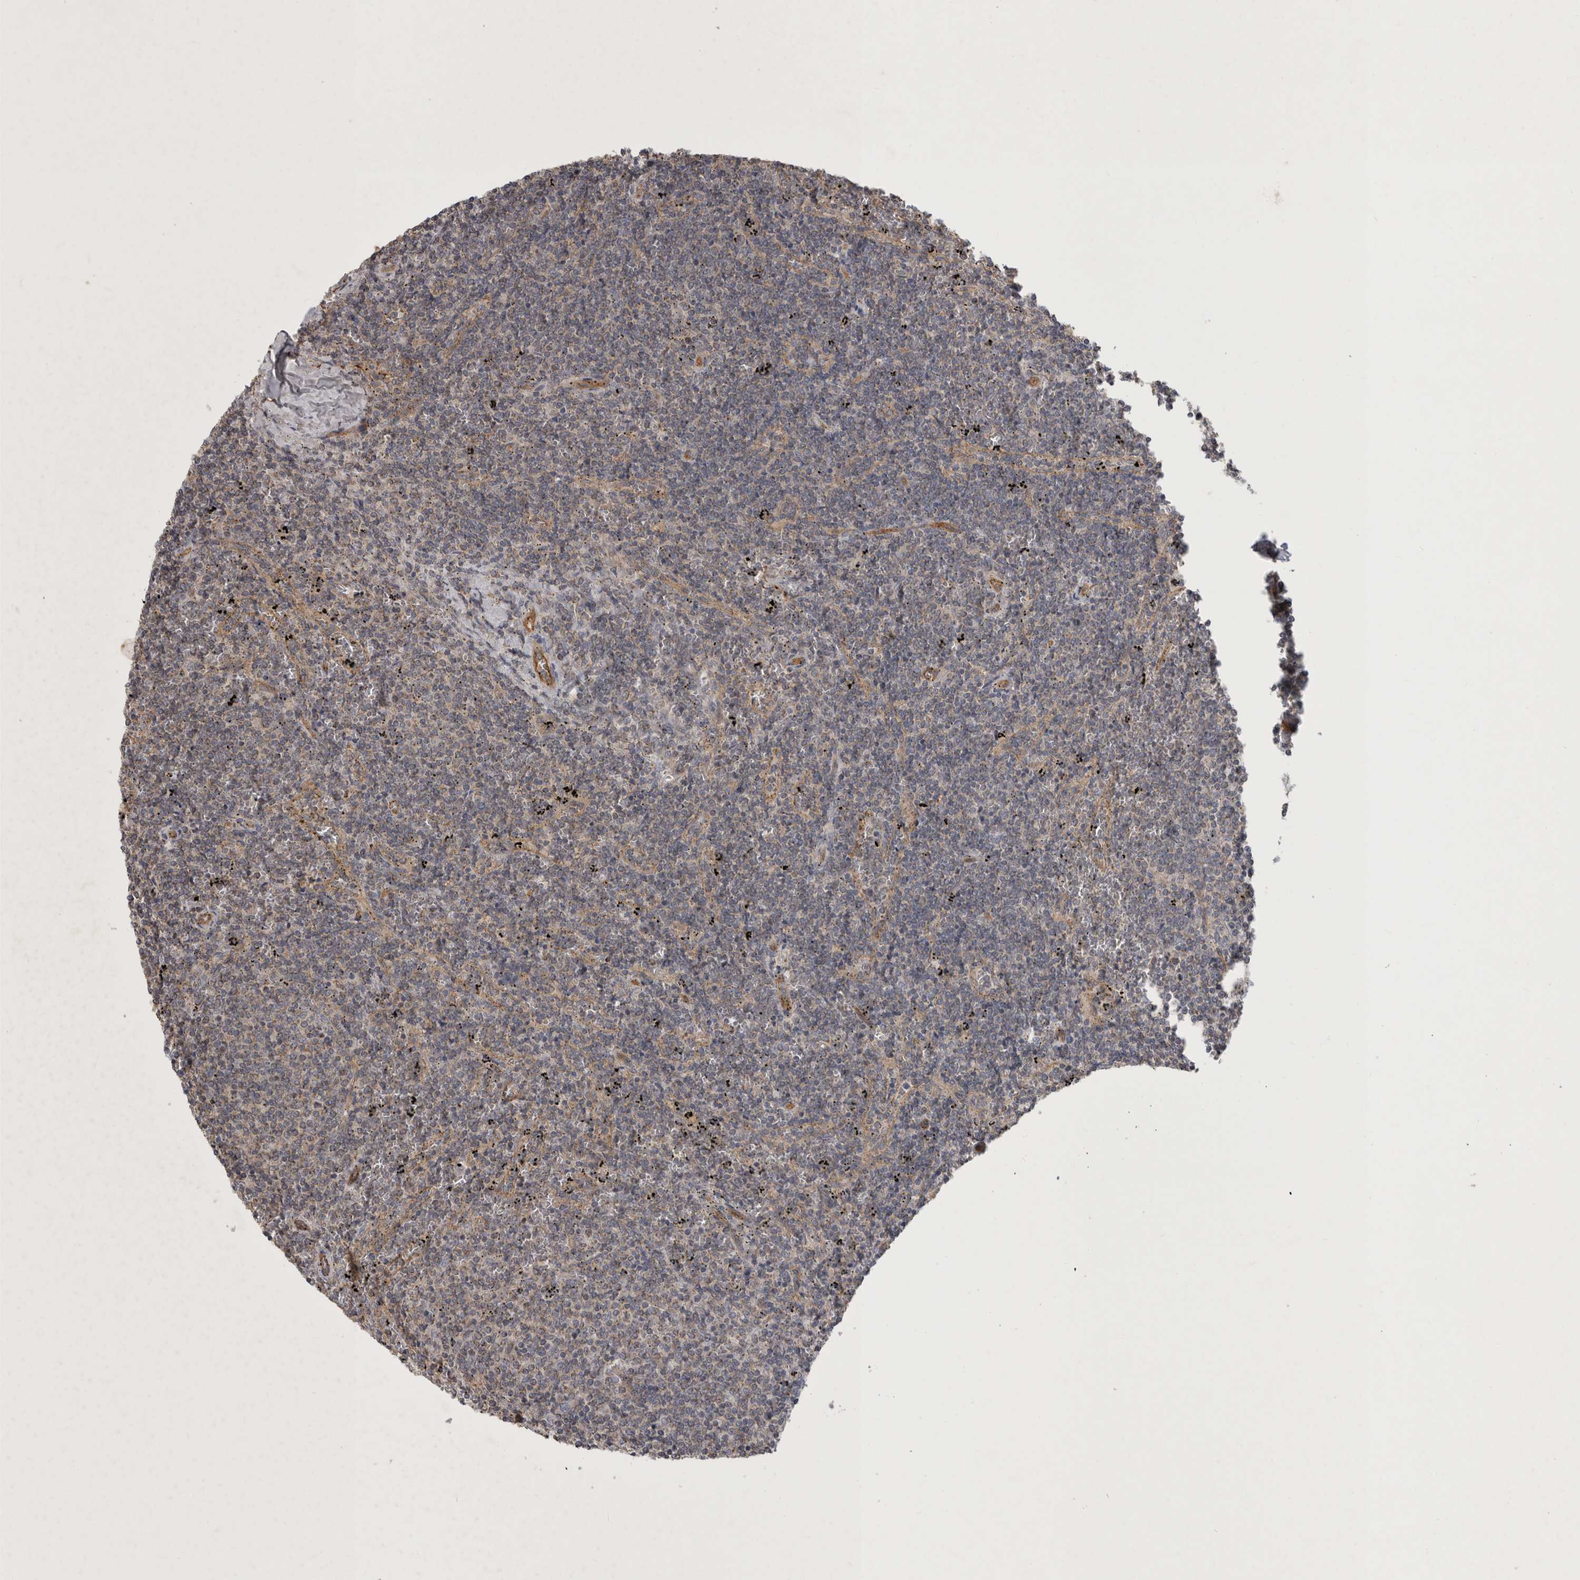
{"staining": {"intensity": "negative", "quantity": "none", "location": "none"}, "tissue": "lymphoma", "cell_type": "Tumor cells", "image_type": "cancer", "snomed": [{"axis": "morphology", "description": "Malignant lymphoma, non-Hodgkin's type, Low grade"}, {"axis": "topography", "description": "Spleen"}], "caption": "IHC of human low-grade malignant lymphoma, non-Hodgkin's type reveals no positivity in tumor cells.", "gene": "MLPH", "patient": {"sex": "female", "age": 50}}